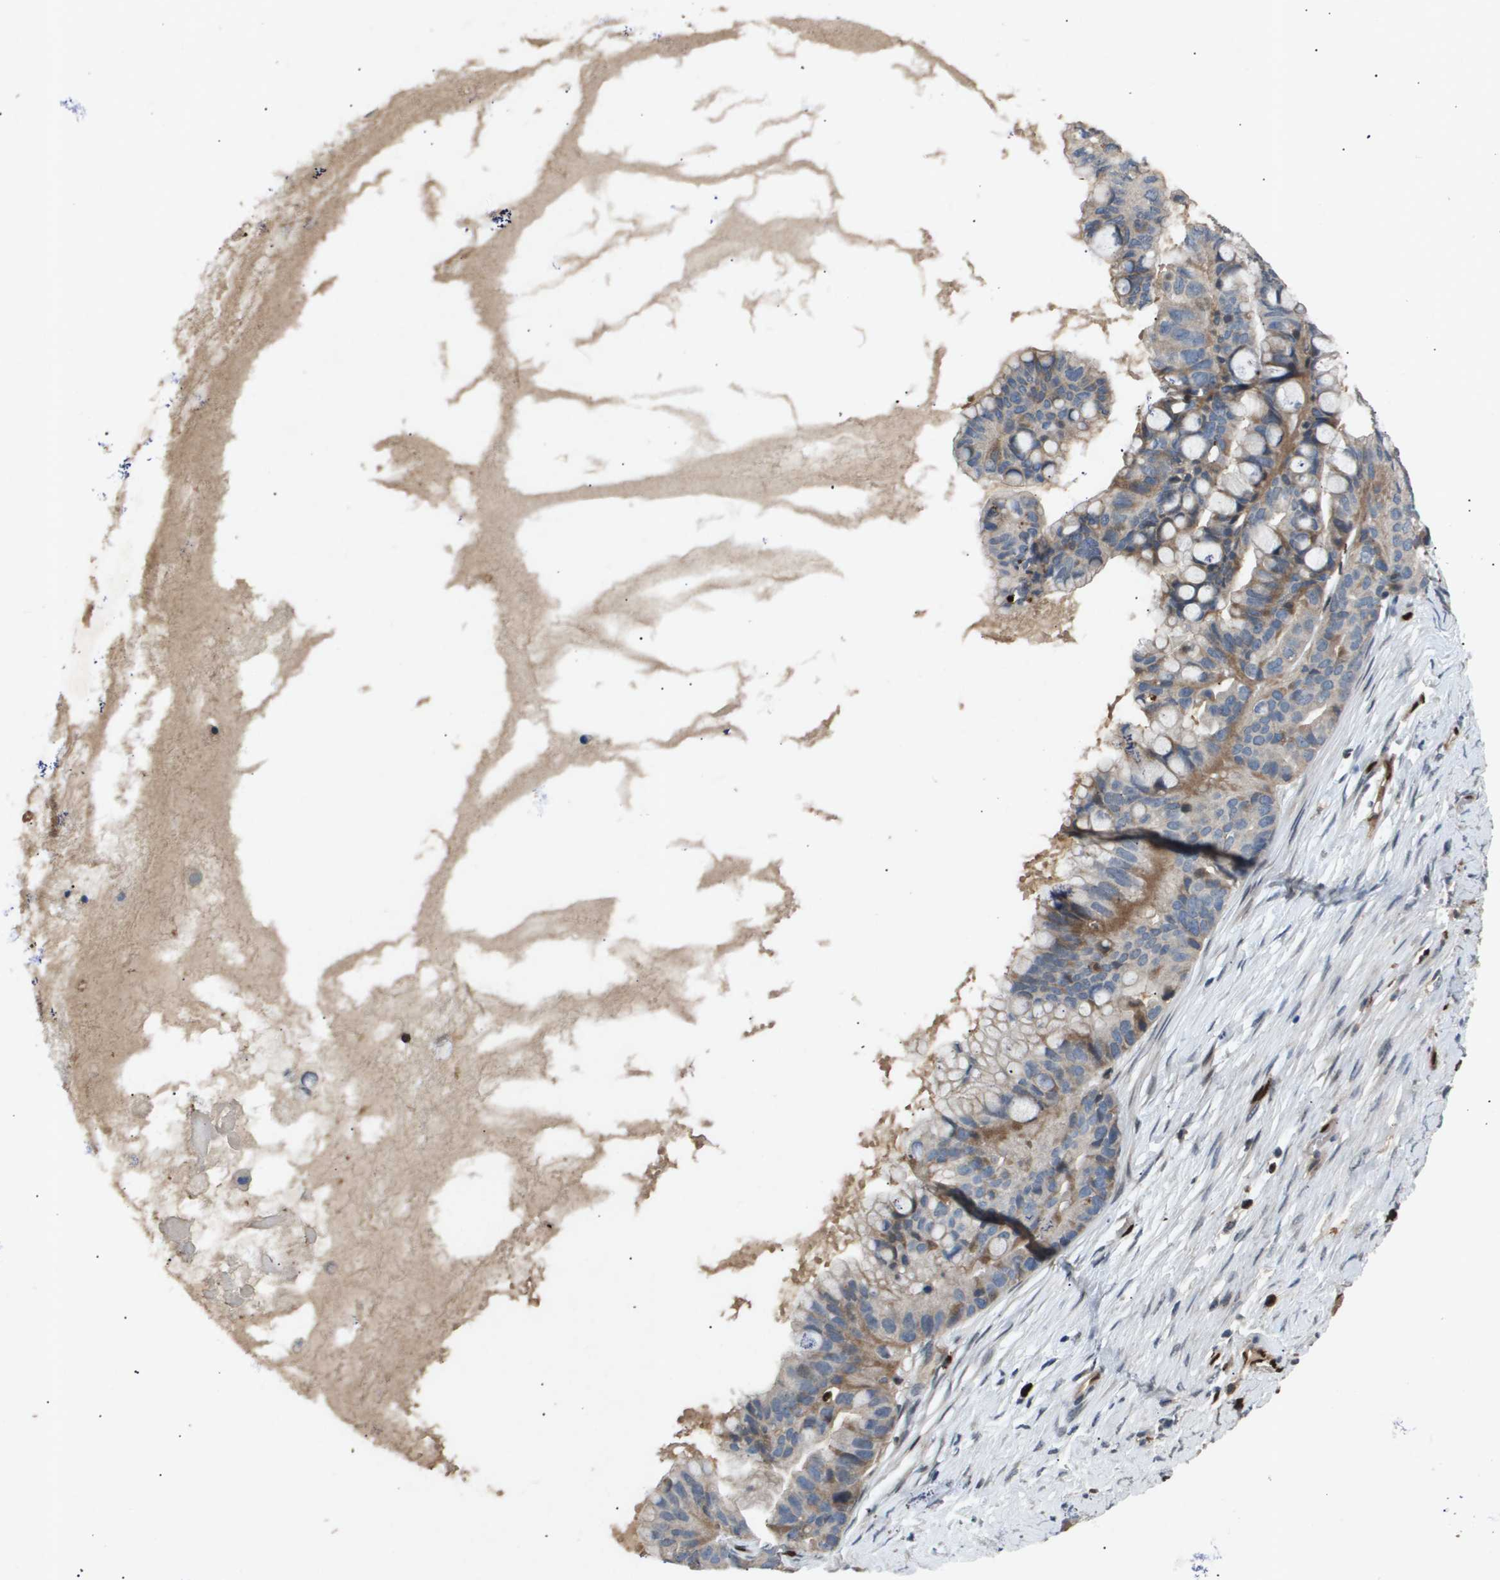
{"staining": {"intensity": "weak", "quantity": "<25%", "location": "cytoplasmic/membranous"}, "tissue": "ovarian cancer", "cell_type": "Tumor cells", "image_type": "cancer", "snomed": [{"axis": "morphology", "description": "Cystadenocarcinoma, mucinous, NOS"}, {"axis": "topography", "description": "Ovary"}], "caption": "Tumor cells show no significant protein expression in ovarian cancer. (DAB (3,3'-diaminobenzidine) immunohistochemistry with hematoxylin counter stain).", "gene": "ERG", "patient": {"sex": "female", "age": 80}}